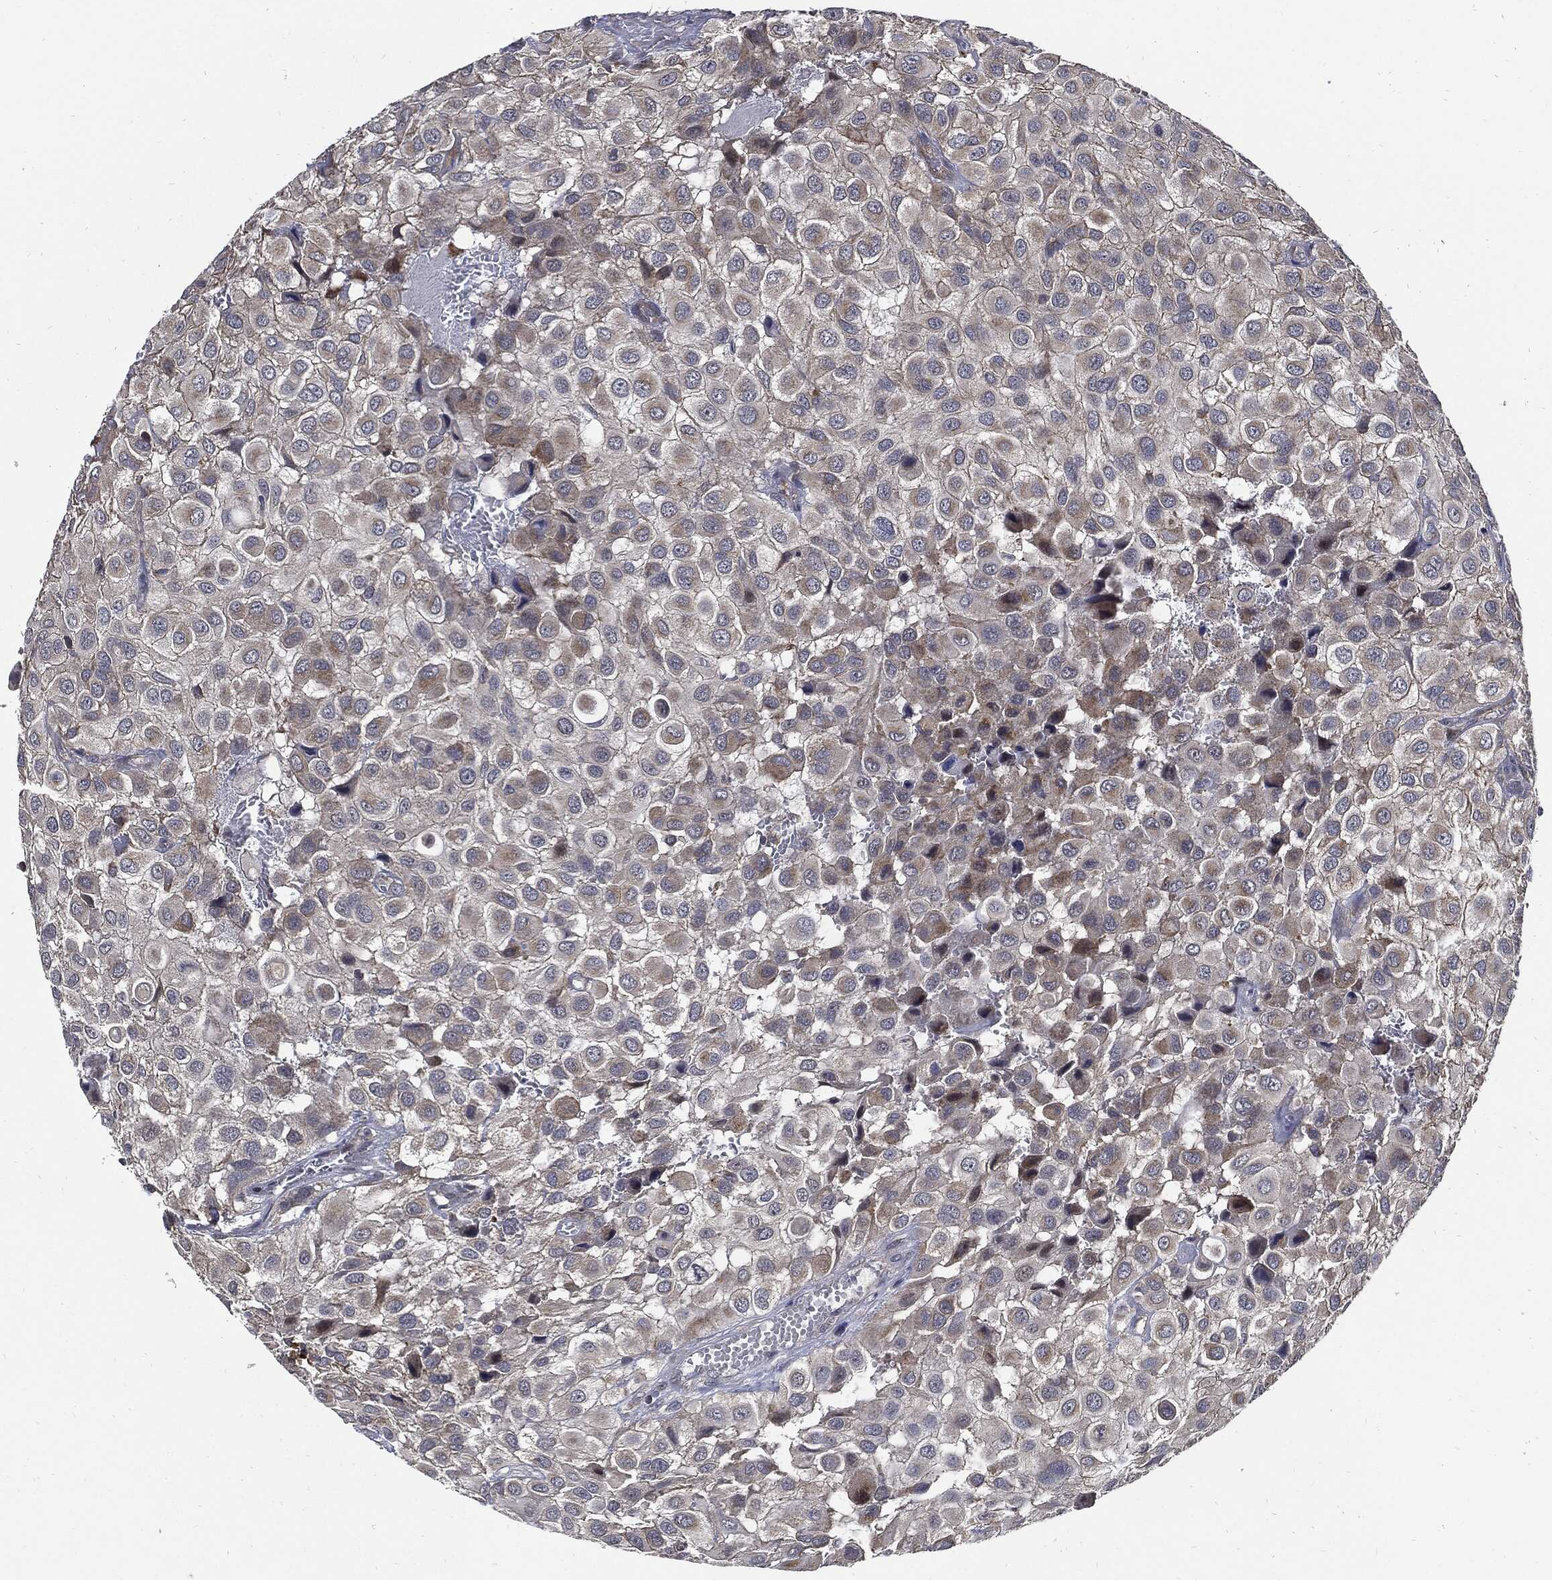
{"staining": {"intensity": "weak", "quantity": "<25%", "location": "cytoplasmic/membranous"}, "tissue": "urothelial cancer", "cell_type": "Tumor cells", "image_type": "cancer", "snomed": [{"axis": "morphology", "description": "Urothelial carcinoma, High grade"}, {"axis": "topography", "description": "Urinary bladder"}], "caption": "This is an IHC histopathology image of urothelial cancer. There is no staining in tumor cells.", "gene": "SLC31A2", "patient": {"sex": "male", "age": 56}}